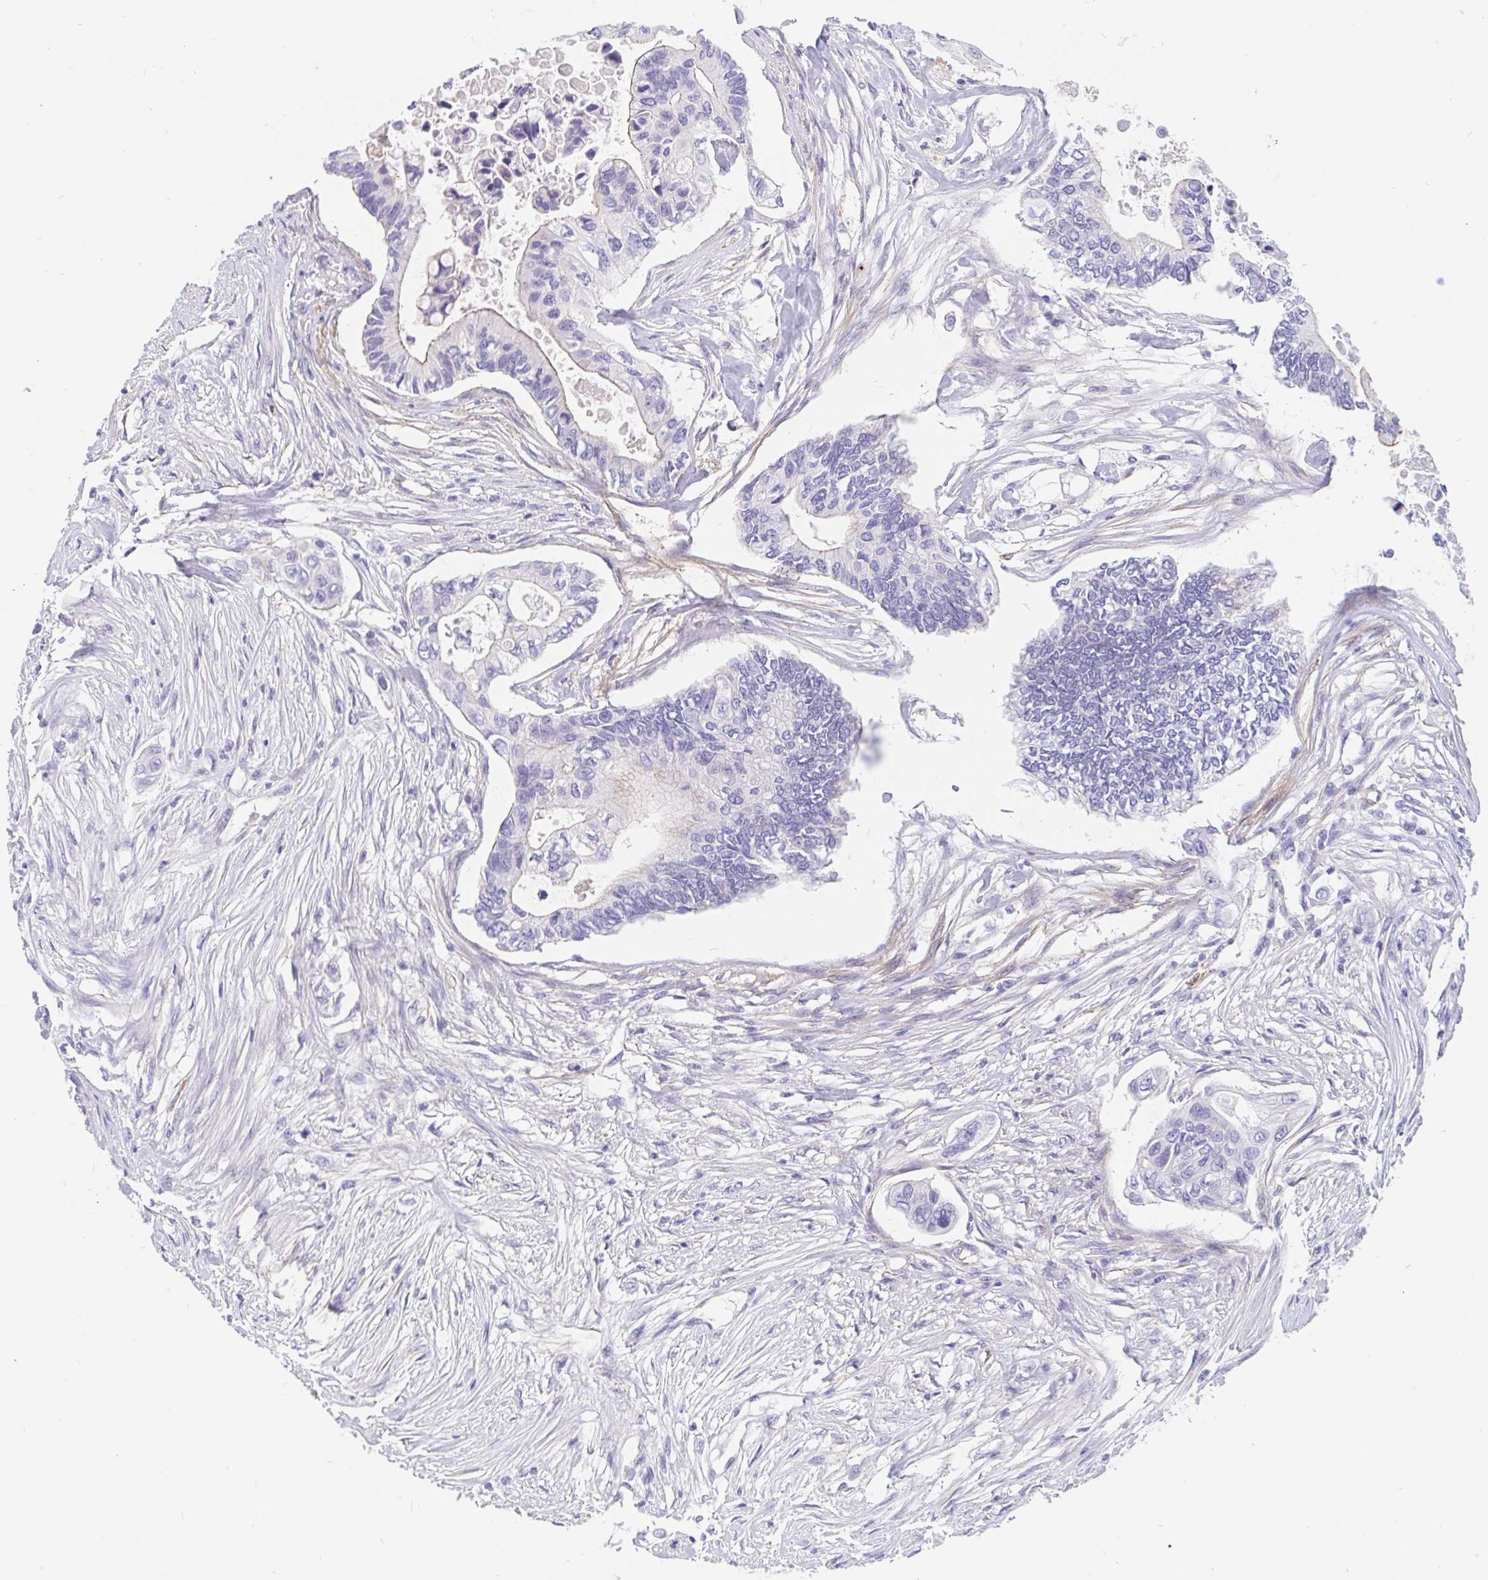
{"staining": {"intensity": "negative", "quantity": "none", "location": "none"}, "tissue": "pancreatic cancer", "cell_type": "Tumor cells", "image_type": "cancer", "snomed": [{"axis": "morphology", "description": "Adenocarcinoma, NOS"}, {"axis": "topography", "description": "Pancreas"}], "caption": "This is an immunohistochemistry (IHC) micrograph of pancreatic adenocarcinoma. There is no staining in tumor cells.", "gene": "LIMCH1", "patient": {"sex": "female", "age": 63}}